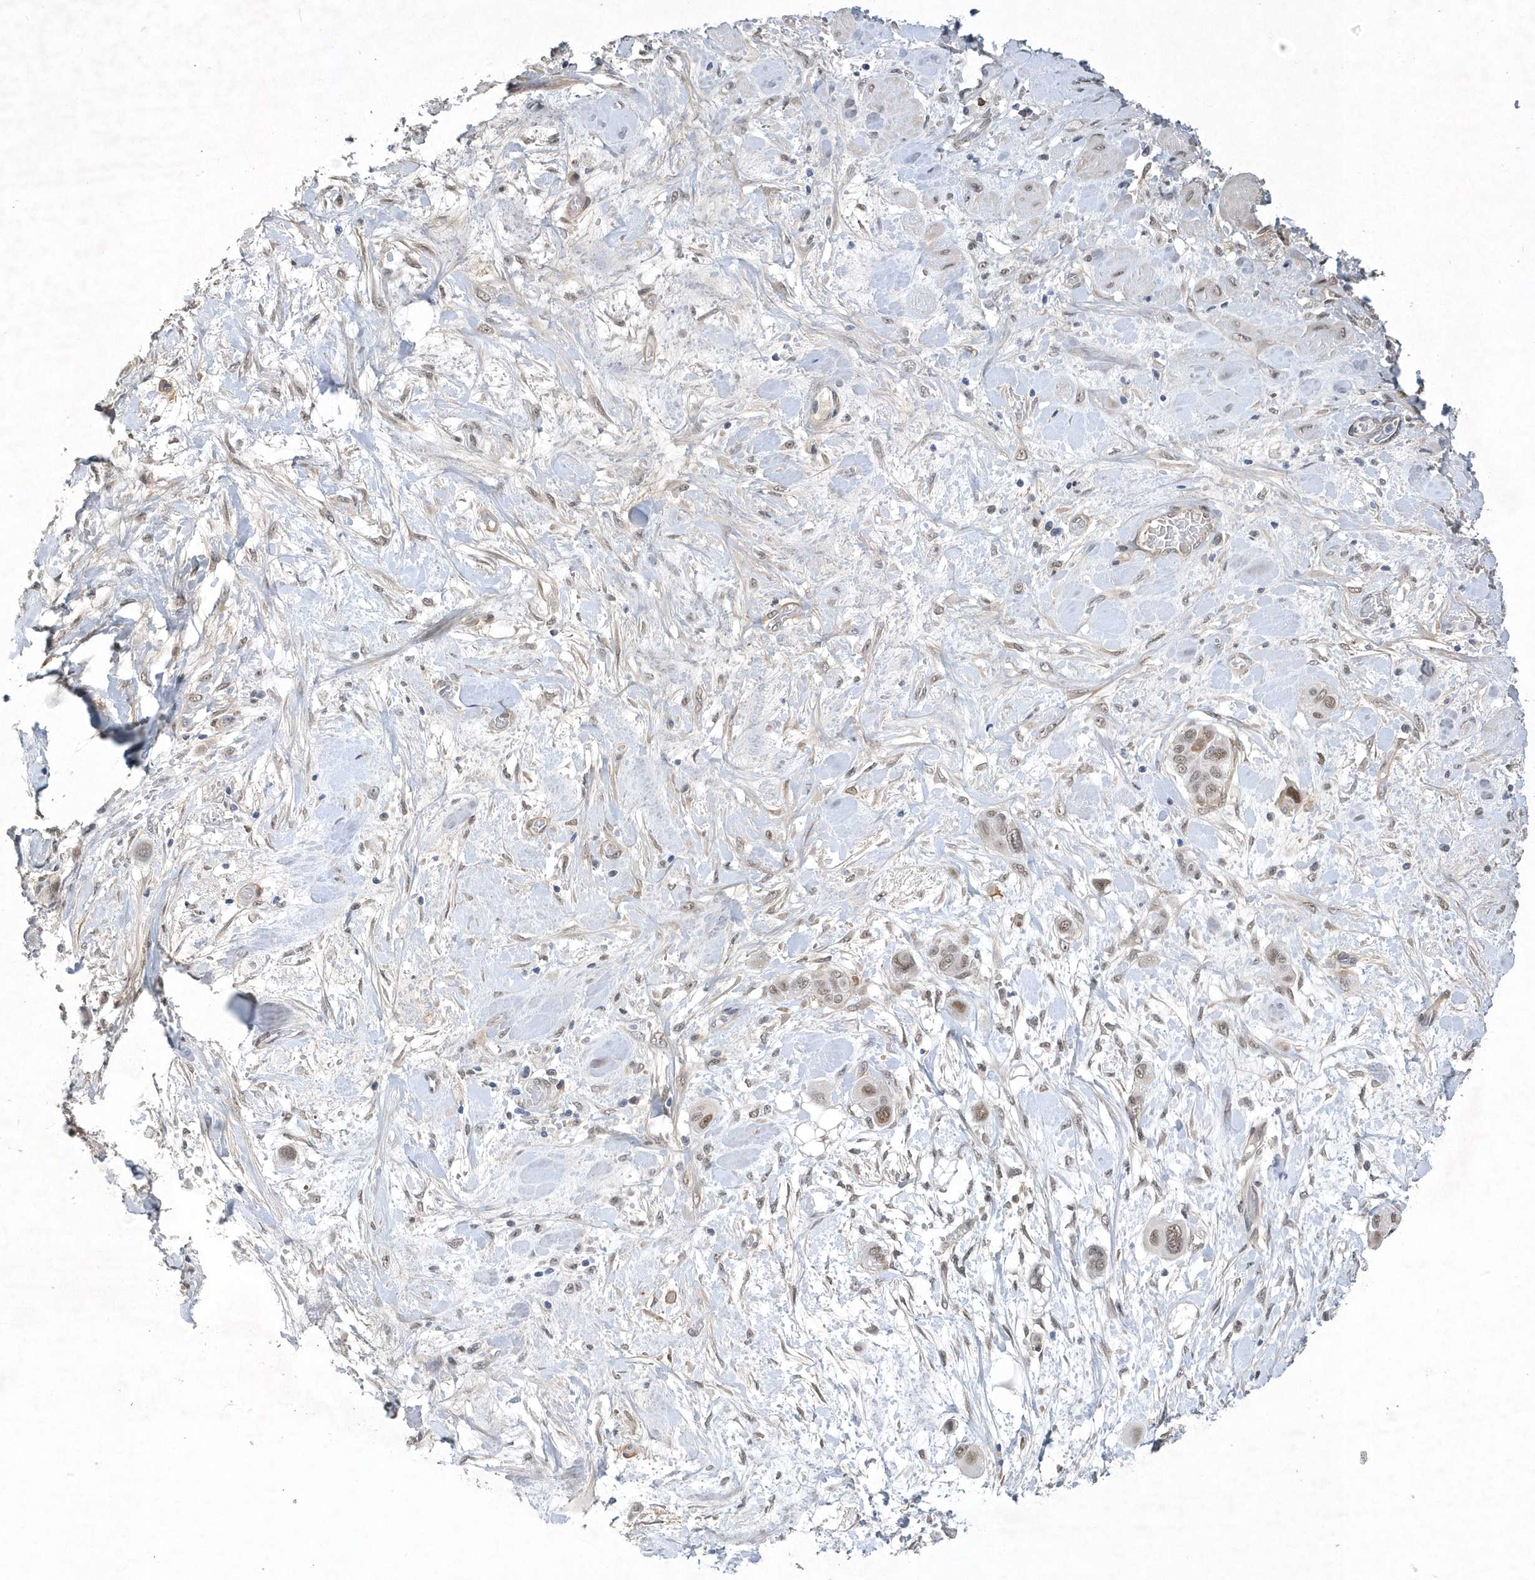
{"staining": {"intensity": "moderate", "quantity": ">75%", "location": "nuclear"}, "tissue": "pancreatic cancer", "cell_type": "Tumor cells", "image_type": "cancer", "snomed": [{"axis": "morphology", "description": "Adenocarcinoma, NOS"}, {"axis": "topography", "description": "Pancreas"}], "caption": "The photomicrograph reveals staining of adenocarcinoma (pancreatic), revealing moderate nuclear protein staining (brown color) within tumor cells.", "gene": "FAM217A", "patient": {"sex": "male", "age": 68}}